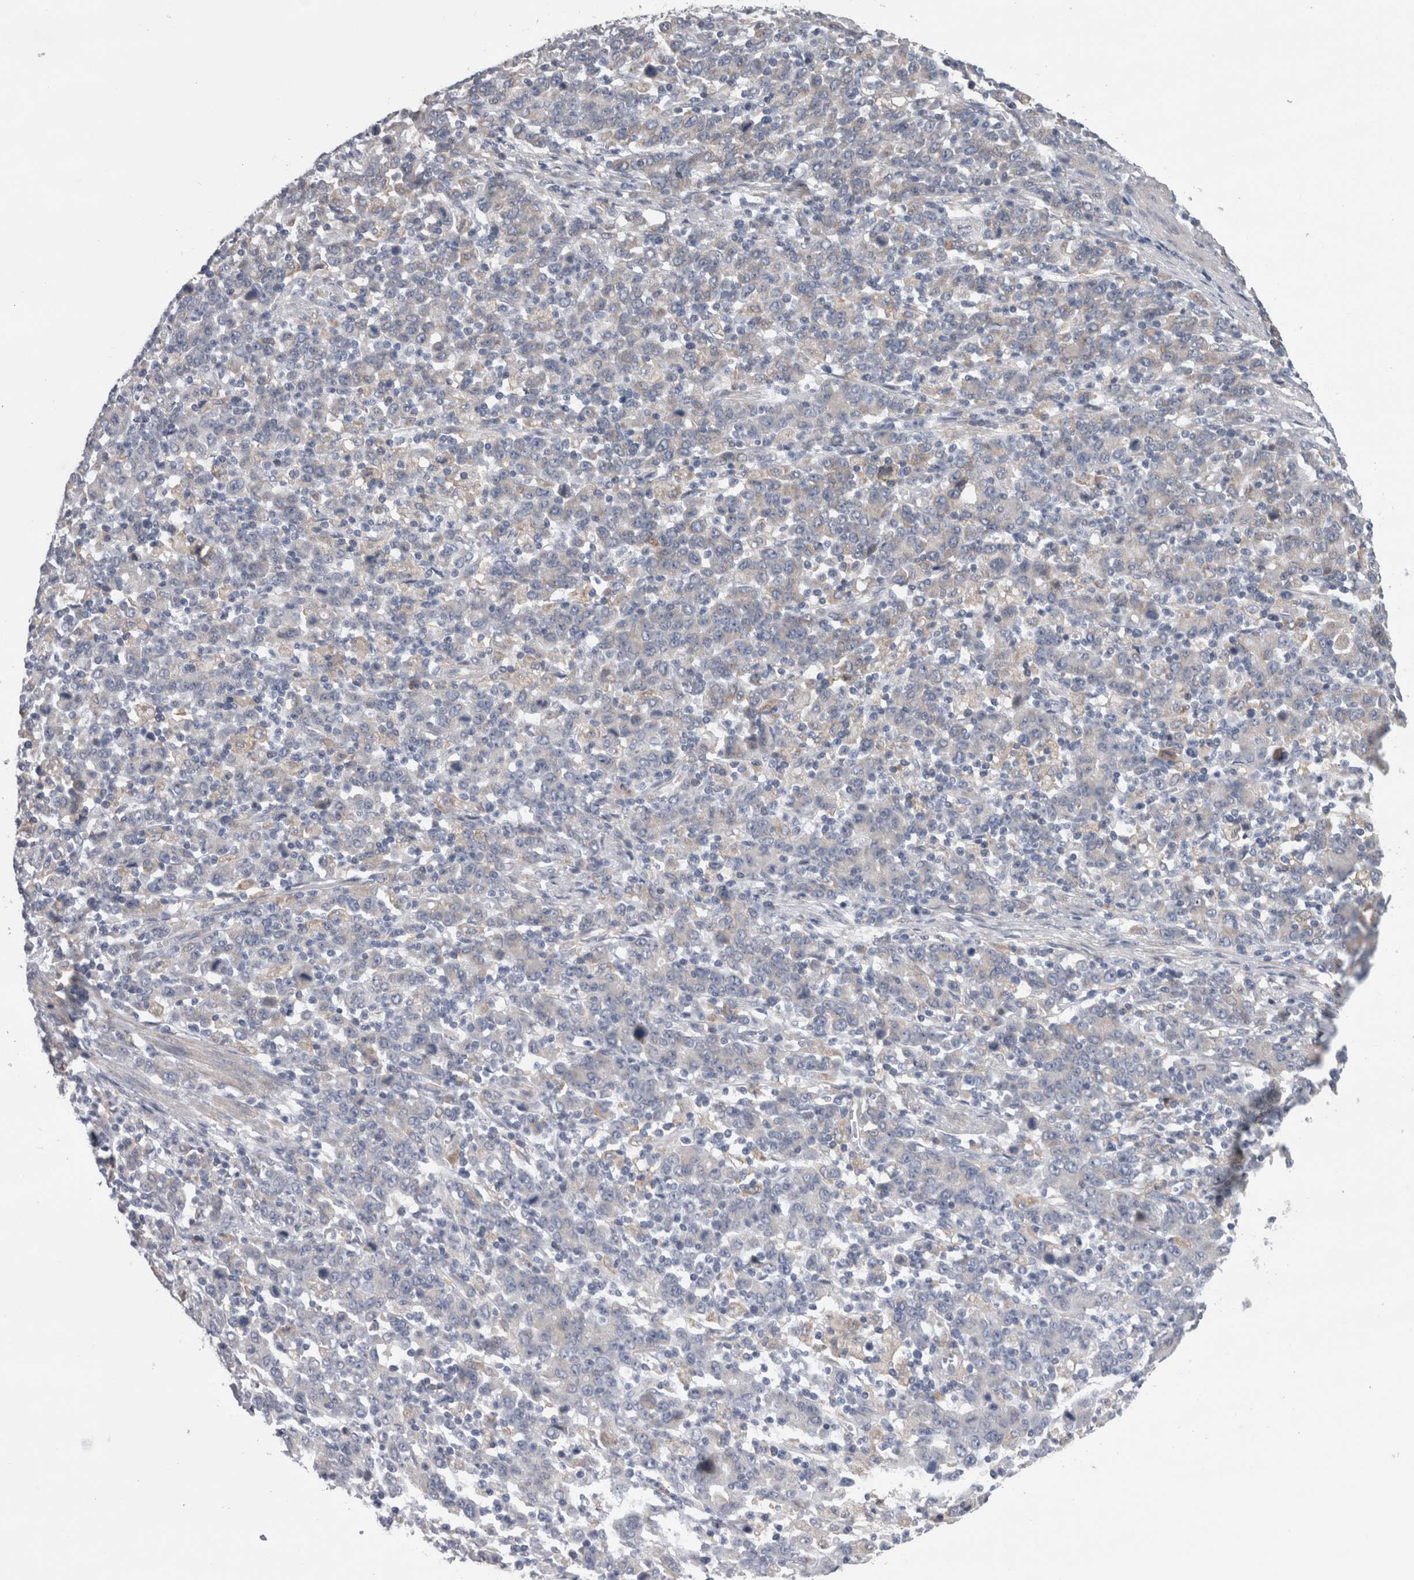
{"staining": {"intensity": "negative", "quantity": "none", "location": "none"}, "tissue": "stomach cancer", "cell_type": "Tumor cells", "image_type": "cancer", "snomed": [{"axis": "morphology", "description": "Adenocarcinoma, NOS"}, {"axis": "topography", "description": "Stomach, upper"}], "caption": "Photomicrograph shows no protein expression in tumor cells of adenocarcinoma (stomach) tissue.", "gene": "GDAP1", "patient": {"sex": "male", "age": 69}}